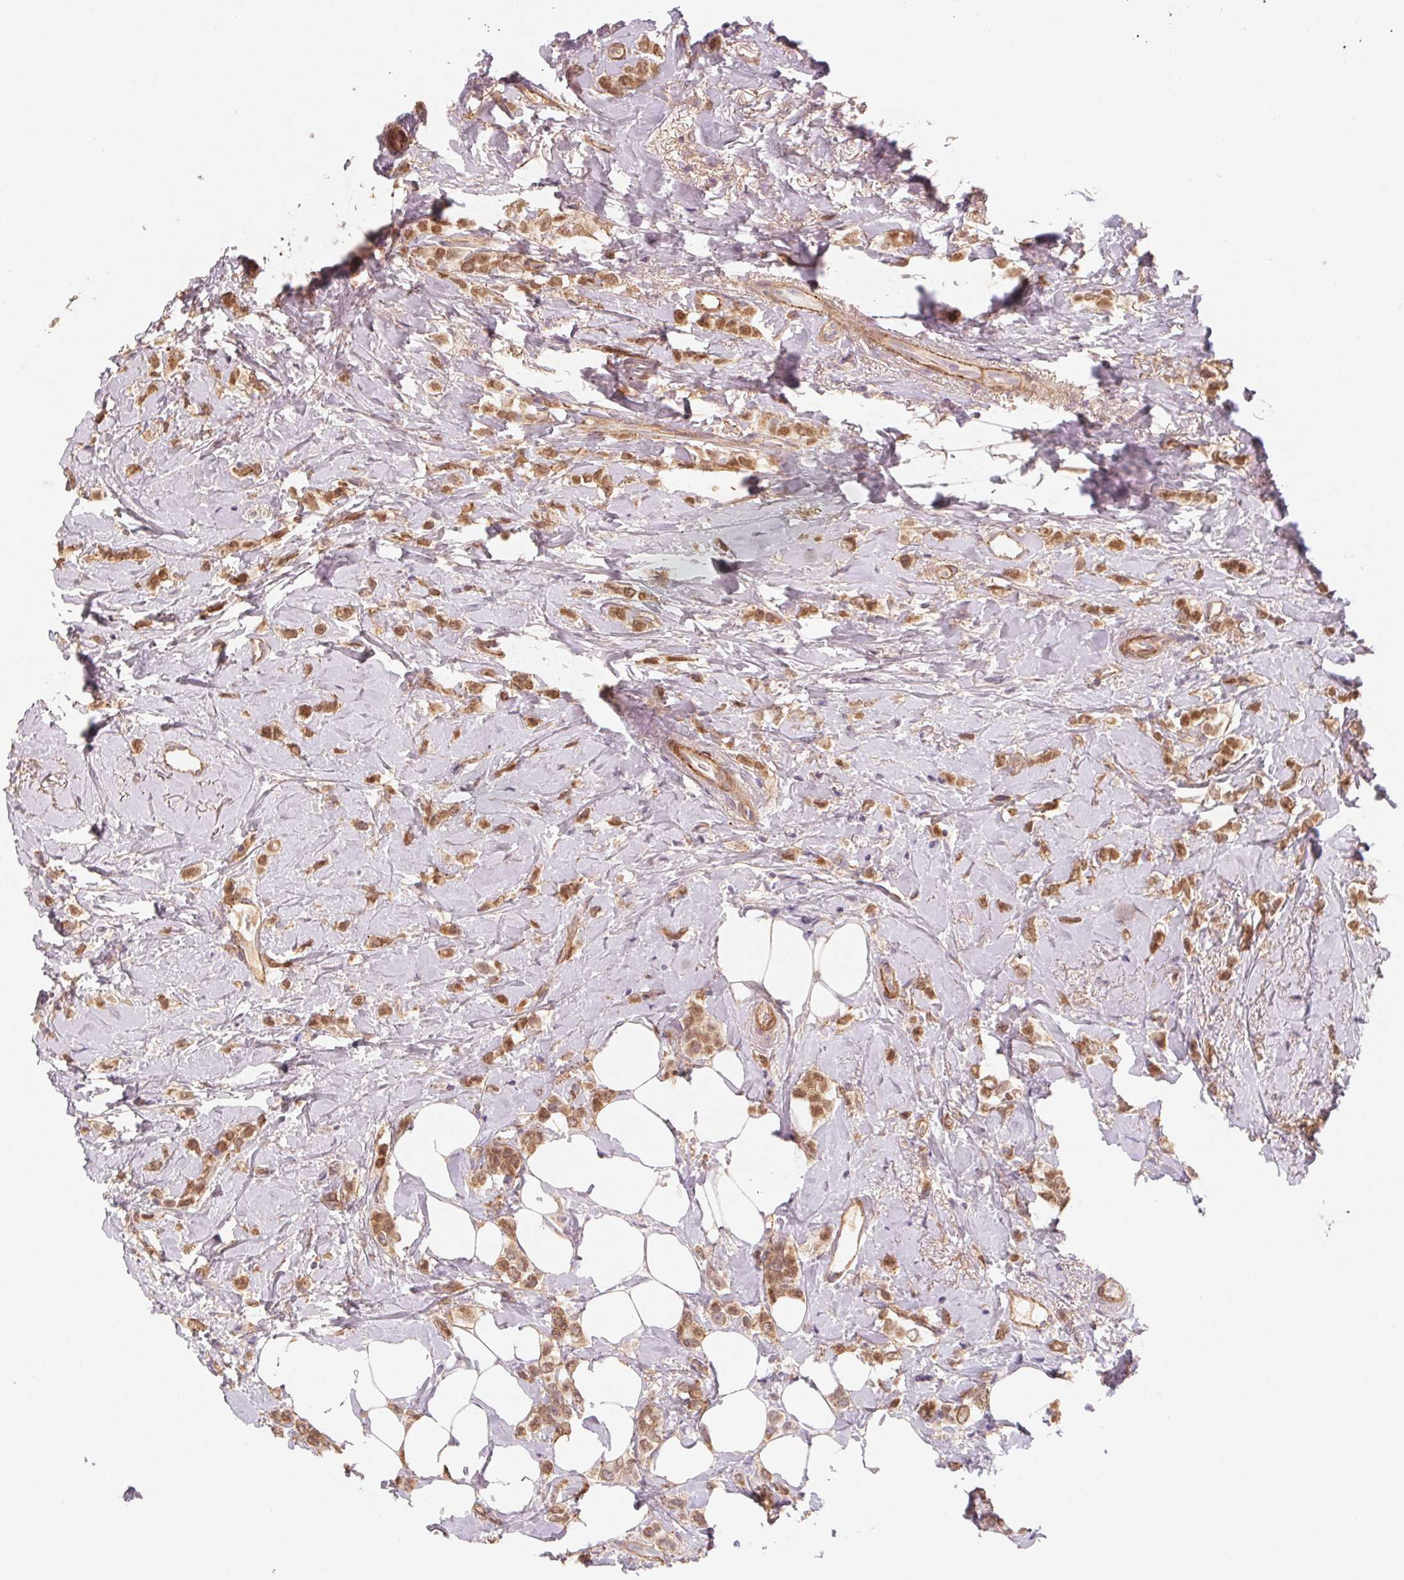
{"staining": {"intensity": "strong", "quantity": ">75%", "location": "cytoplasmic/membranous"}, "tissue": "breast cancer", "cell_type": "Tumor cells", "image_type": "cancer", "snomed": [{"axis": "morphology", "description": "Lobular carcinoma"}, {"axis": "topography", "description": "Breast"}], "caption": "Protein staining of lobular carcinoma (breast) tissue exhibits strong cytoplasmic/membranous staining in approximately >75% of tumor cells.", "gene": "CCDC112", "patient": {"sex": "female", "age": 66}}